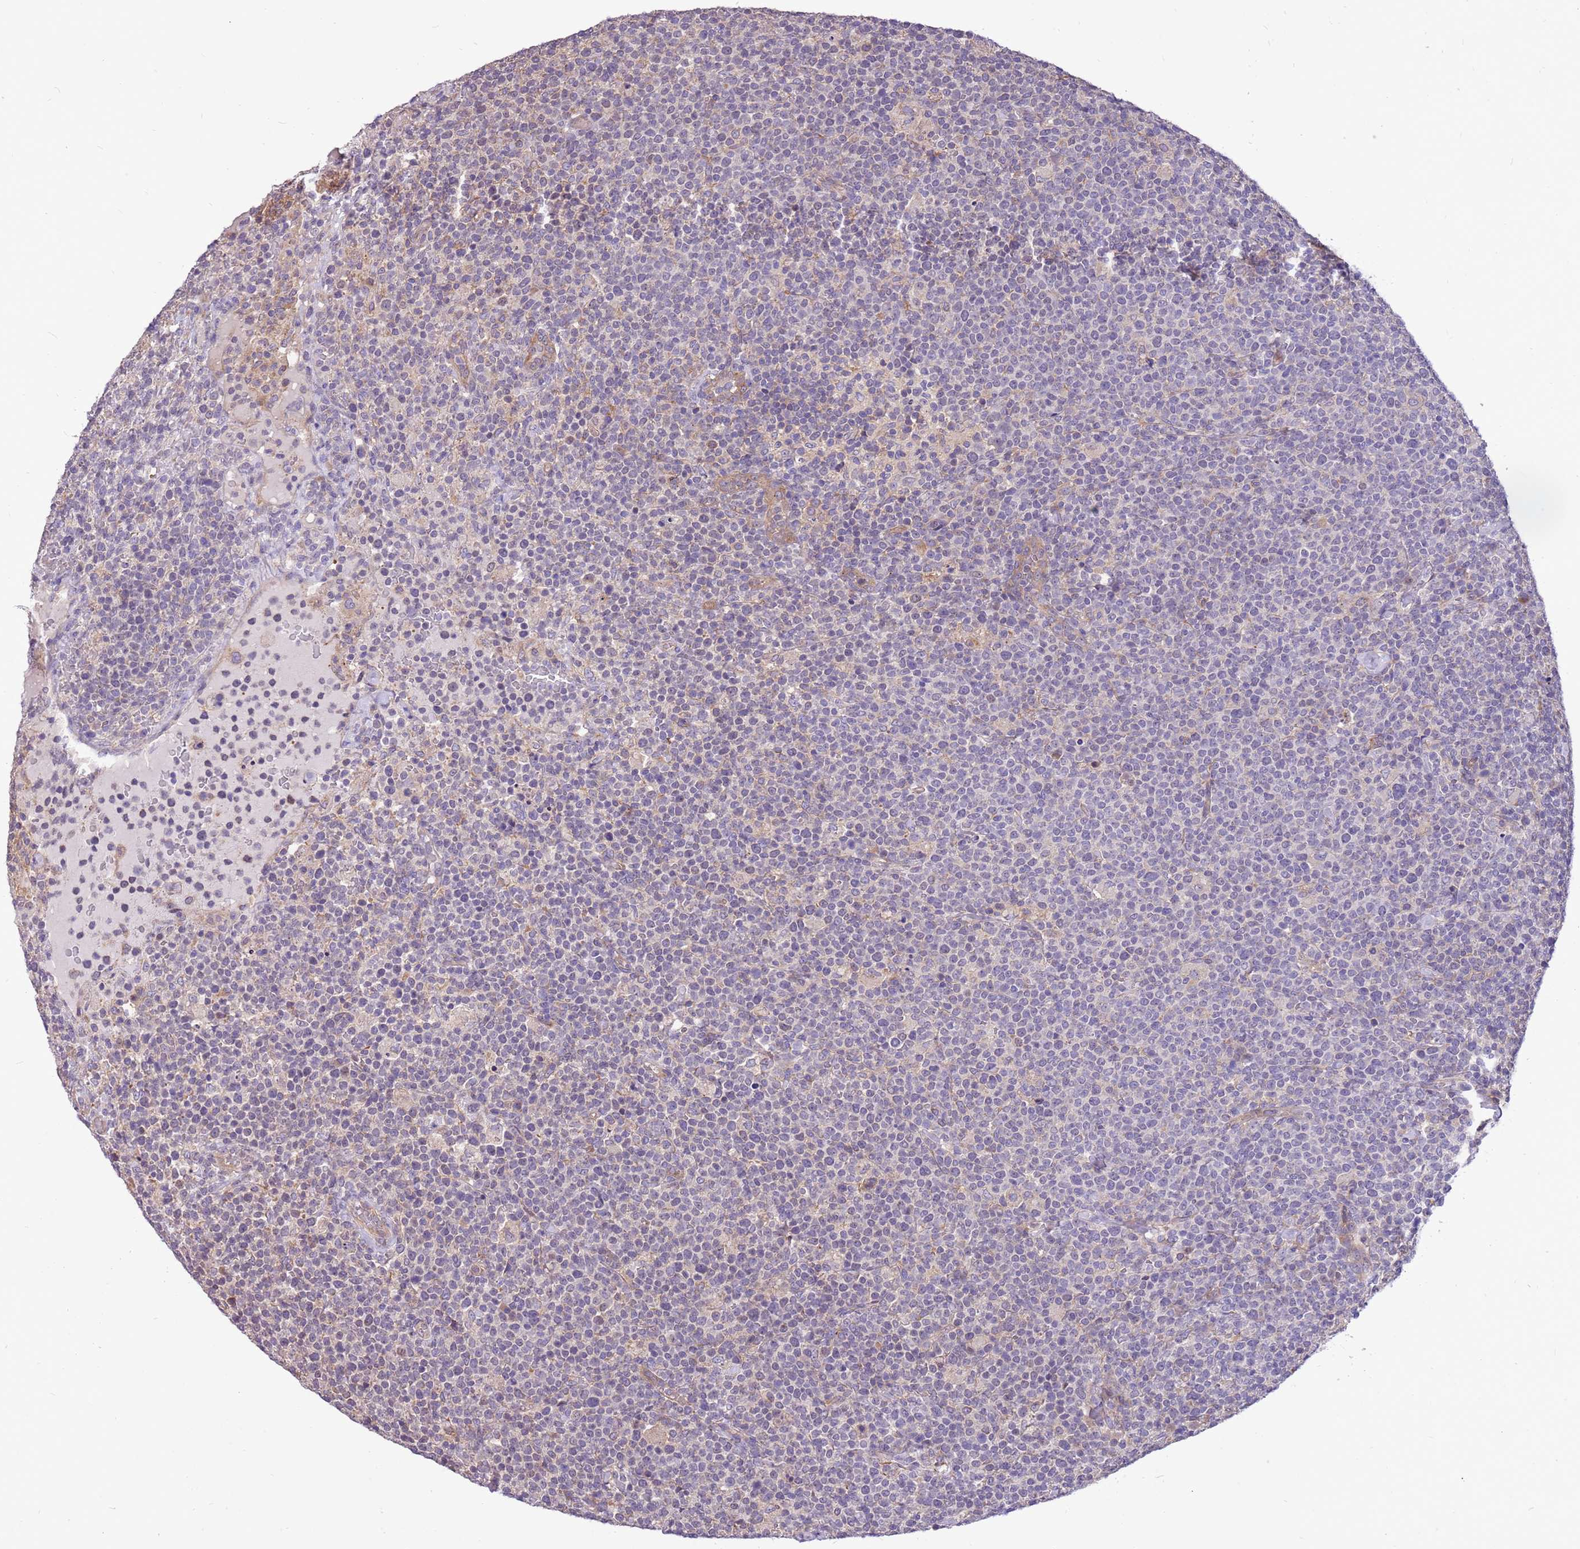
{"staining": {"intensity": "negative", "quantity": "none", "location": "none"}, "tissue": "lymphoma", "cell_type": "Tumor cells", "image_type": "cancer", "snomed": [{"axis": "morphology", "description": "Malignant lymphoma, non-Hodgkin's type, High grade"}, {"axis": "topography", "description": "Lymph node"}], "caption": "IHC image of lymphoma stained for a protein (brown), which displays no positivity in tumor cells. (DAB immunohistochemistry (IHC), high magnification).", "gene": "WASHC4", "patient": {"sex": "male", "age": 61}}